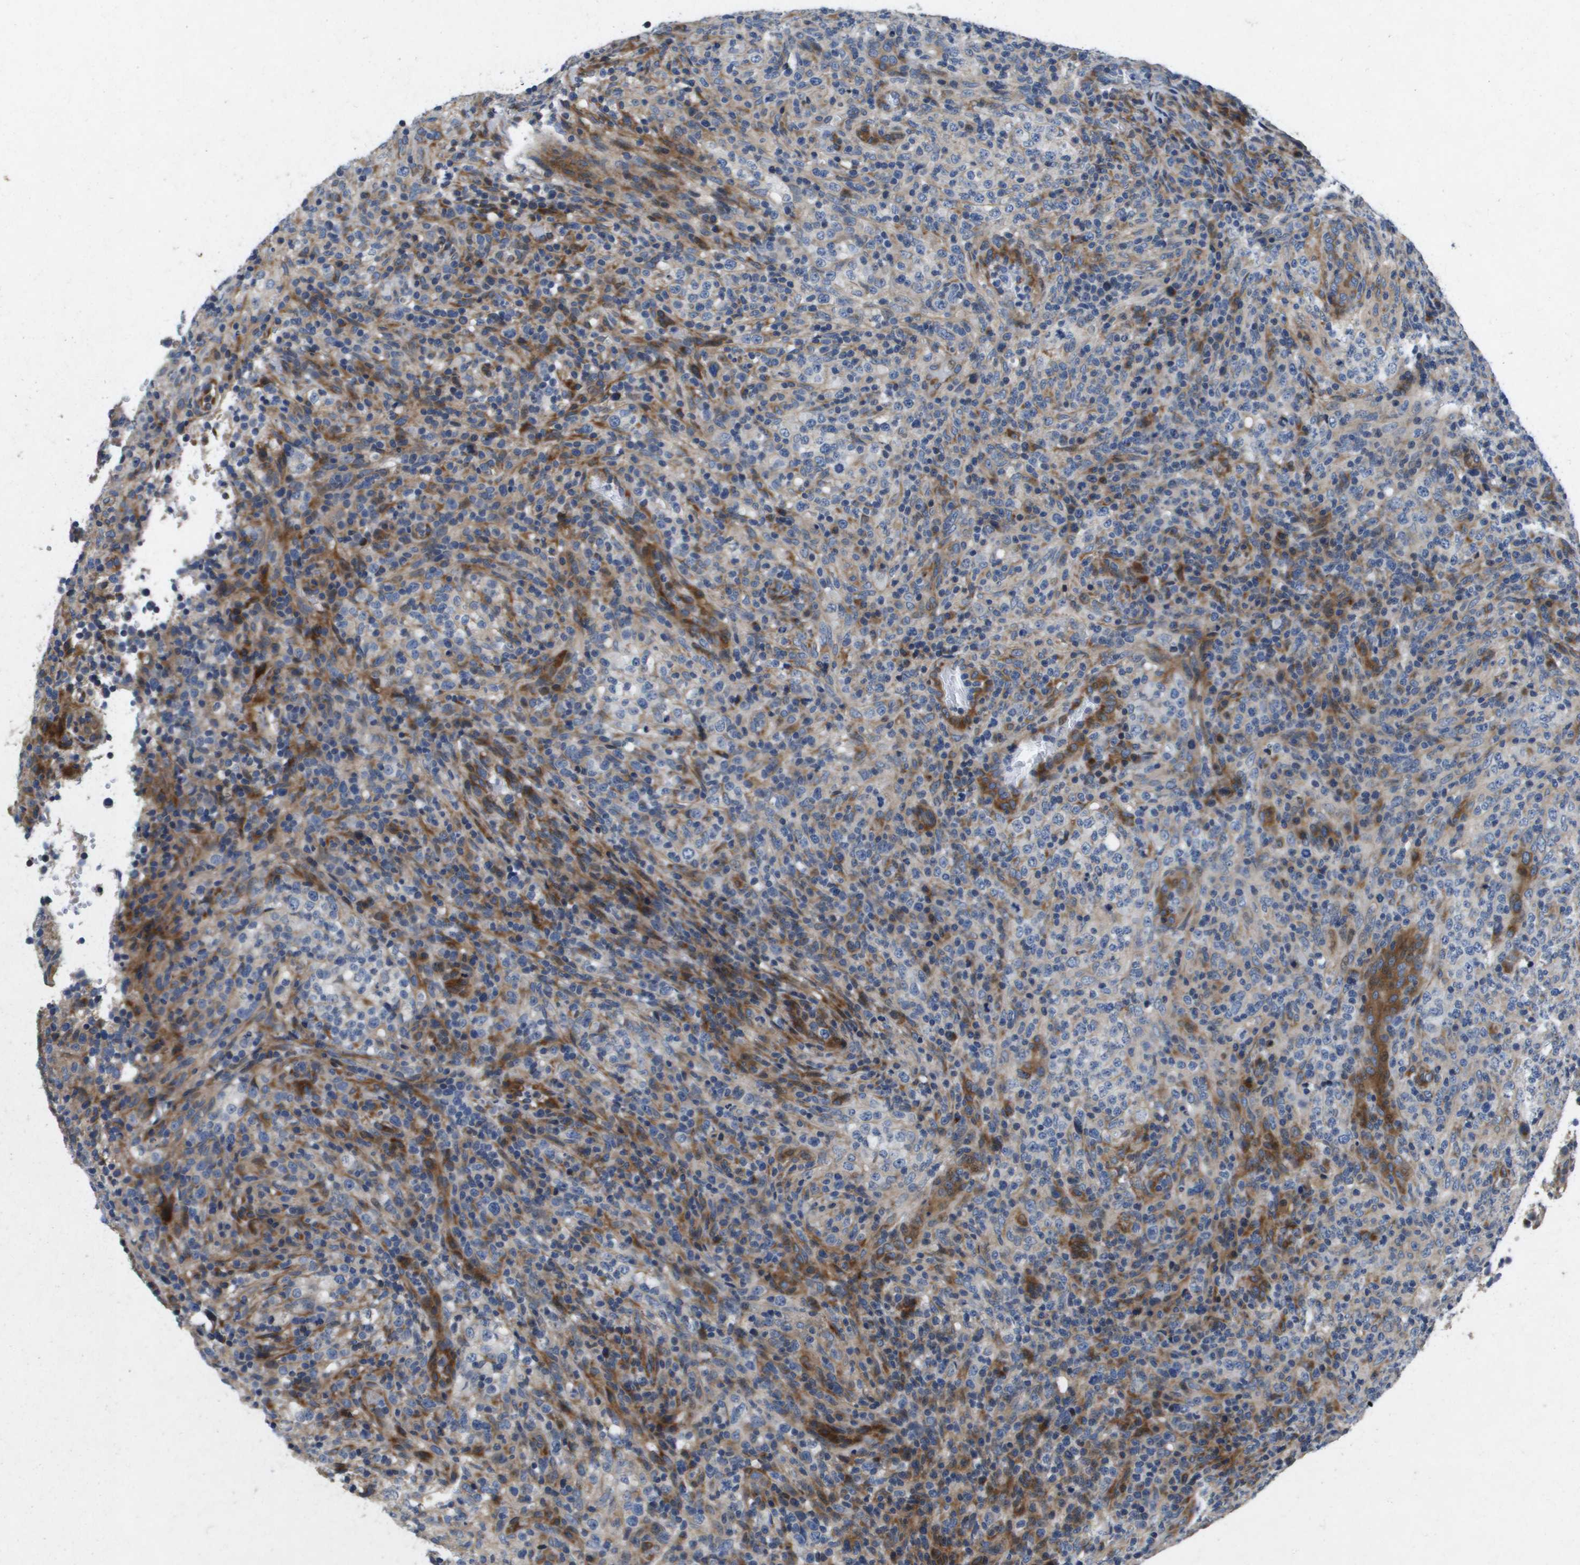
{"staining": {"intensity": "negative", "quantity": "none", "location": "none"}, "tissue": "lymphoma", "cell_type": "Tumor cells", "image_type": "cancer", "snomed": [{"axis": "morphology", "description": "Malignant lymphoma, non-Hodgkin's type, High grade"}, {"axis": "topography", "description": "Lymph node"}], "caption": "Protein analysis of lymphoma demonstrates no significant expression in tumor cells.", "gene": "ENTPD2", "patient": {"sex": "female", "age": 76}}